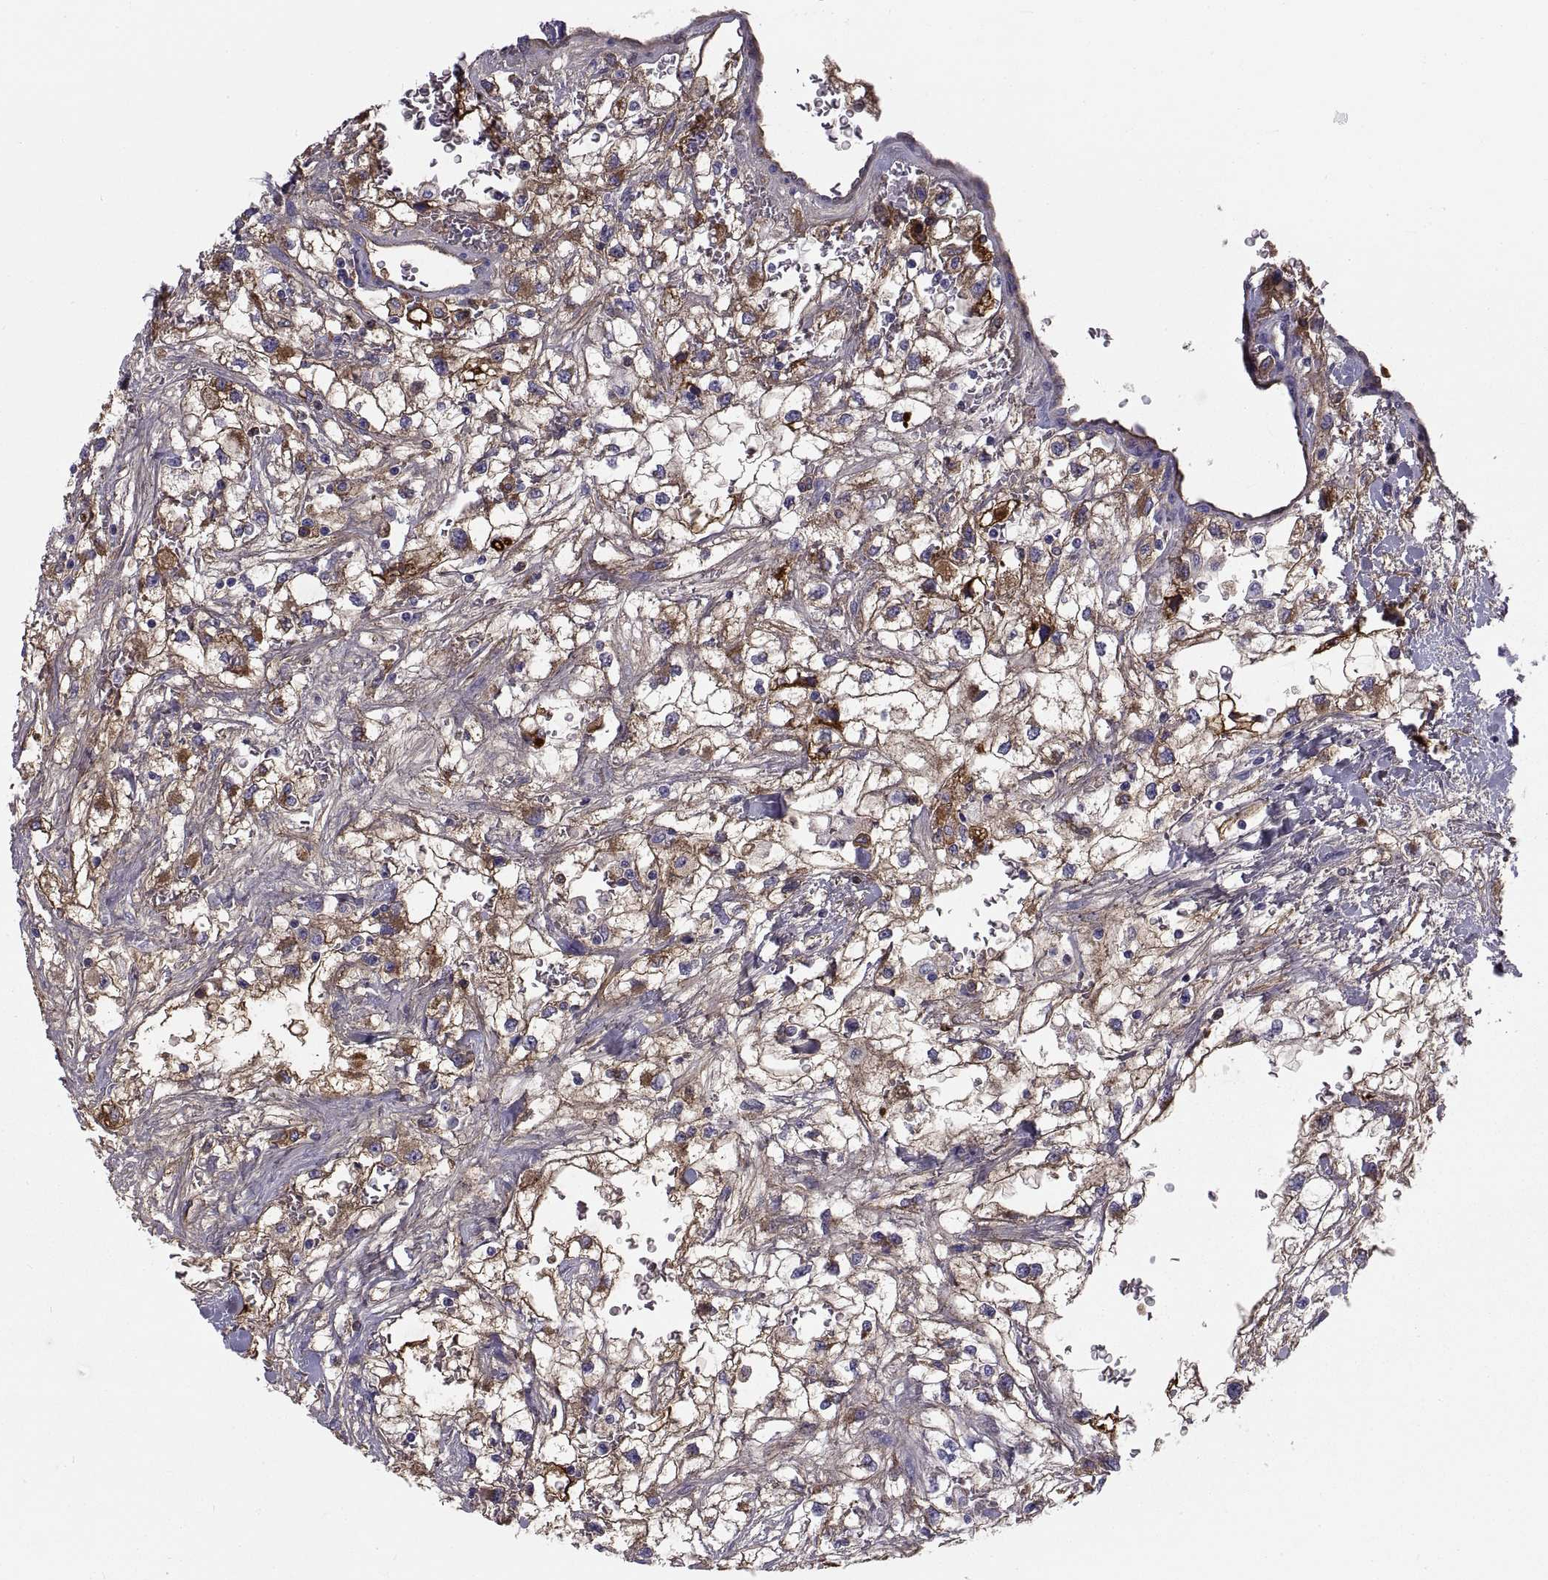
{"staining": {"intensity": "strong", "quantity": "25%-75%", "location": "cytoplasmic/membranous"}, "tissue": "renal cancer", "cell_type": "Tumor cells", "image_type": "cancer", "snomed": [{"axis": "morphology", "description": "Adenocarcinoma, NOS"}, {"axis": "topography", "description": "Kidney"}], "caption": "Immunohistochemistry (IHC) of renal adenocarcinoma reveals high levels of strong cytoplasmic/membranous positivity in approximately 25%-75% of tumor cells. Immunohistochemistry (IHC) stains the protein in brown and the nuclei are stained blue.", "gene": "NPTX2", "patient": {"sex": "male", "age": 59}}